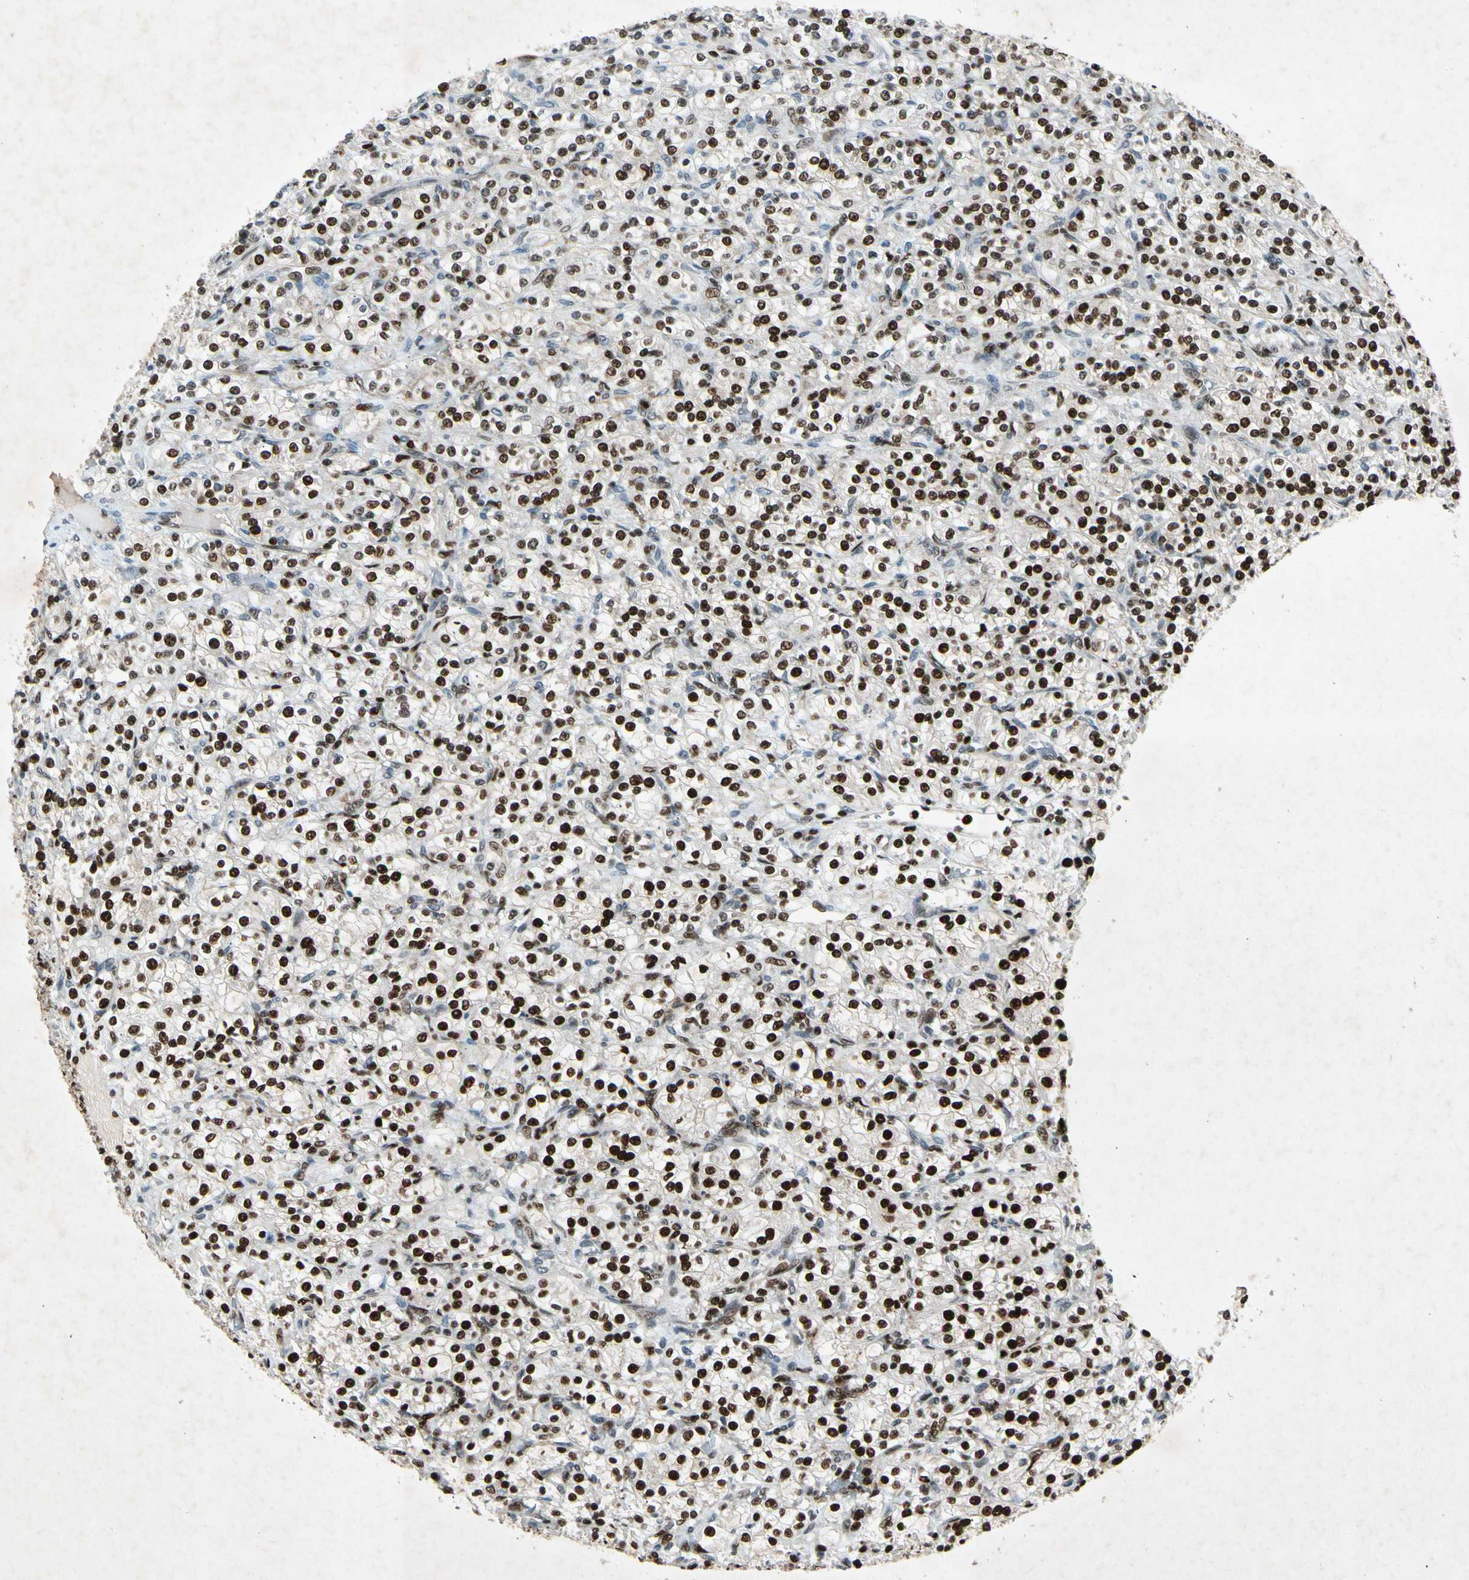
{"staining": {"intensity": "strong", "quantity": ">75%", "location": "nuclear"}, "tissue": "renal cancer", "cell_type": "Tumor cells", "image_type": "cancer", "snomed": [{"axis": "morphology", "description": "Adenocarcinoma, NOS"}, {"axis": "topography", "description": "Kidney"}], "caption": "Immunohistochemical staining of human adenocarcinoma (renal) demonstrates high levels of strong nuclear protein positivity in about >75% of tumor cells.", "gene": "RNF43", "patient": {"sex": "male", "age": 77}}